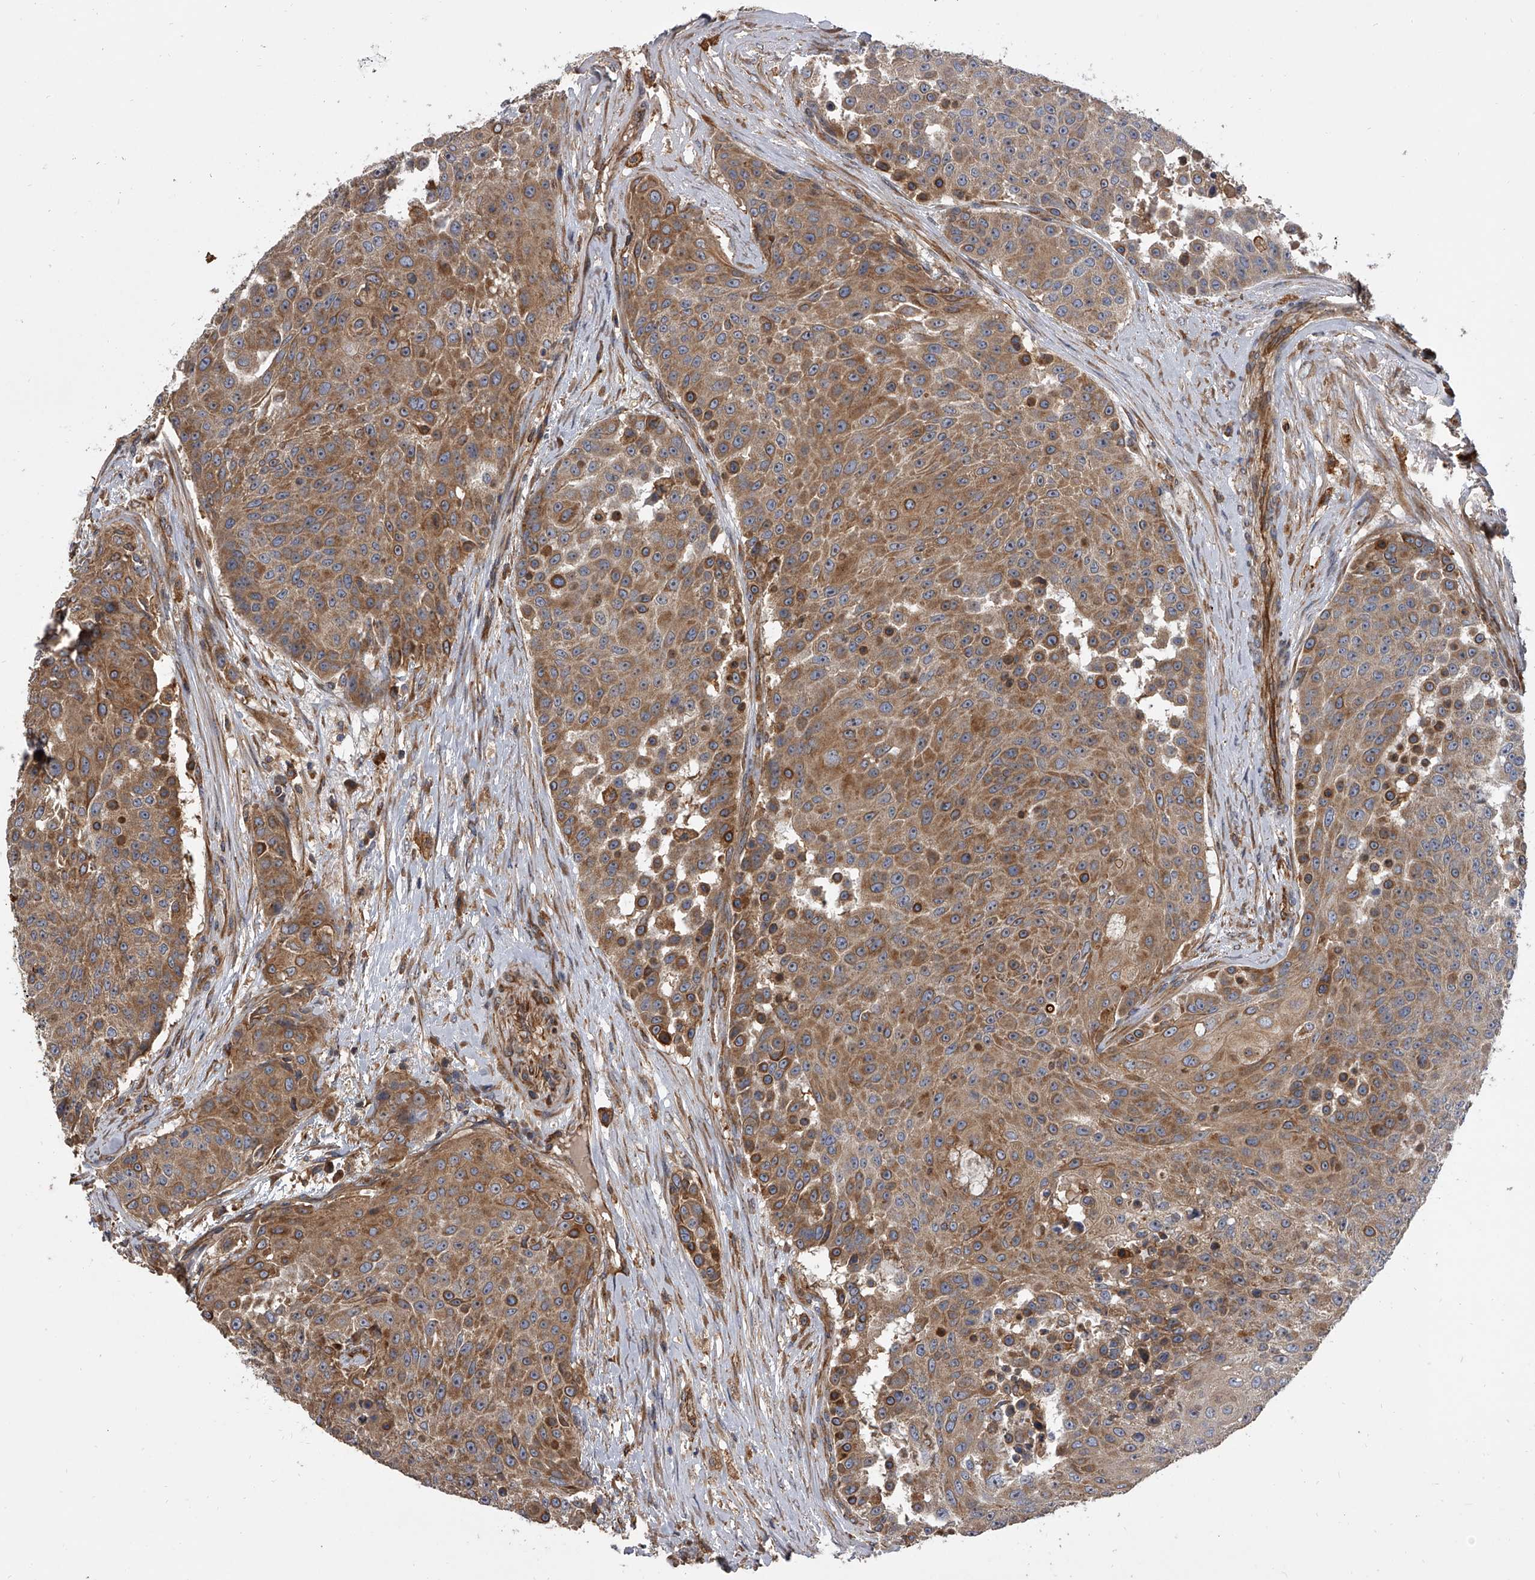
{"staining": {"intensity": "moderate", "quantity": ">75%", "location": "cytoplasmic/membranous"}, "tissue": "urothelial cancer", "cell_type": "Tumor cells", "image_type": "cancer", "snomed": [{"axis": "morphology", "description": "Urothelial carcinoma, High grade"}, {"axis": "topography", "description": "Urinary bladder"}], "caption": "A medium amount of moderate cytoplasmic/membranous positivity is present in about >75% of tumor cells in urothelial cancer tissue.", "gene": "EXOC4", "patient": {"sex": "female", "age": 63}}